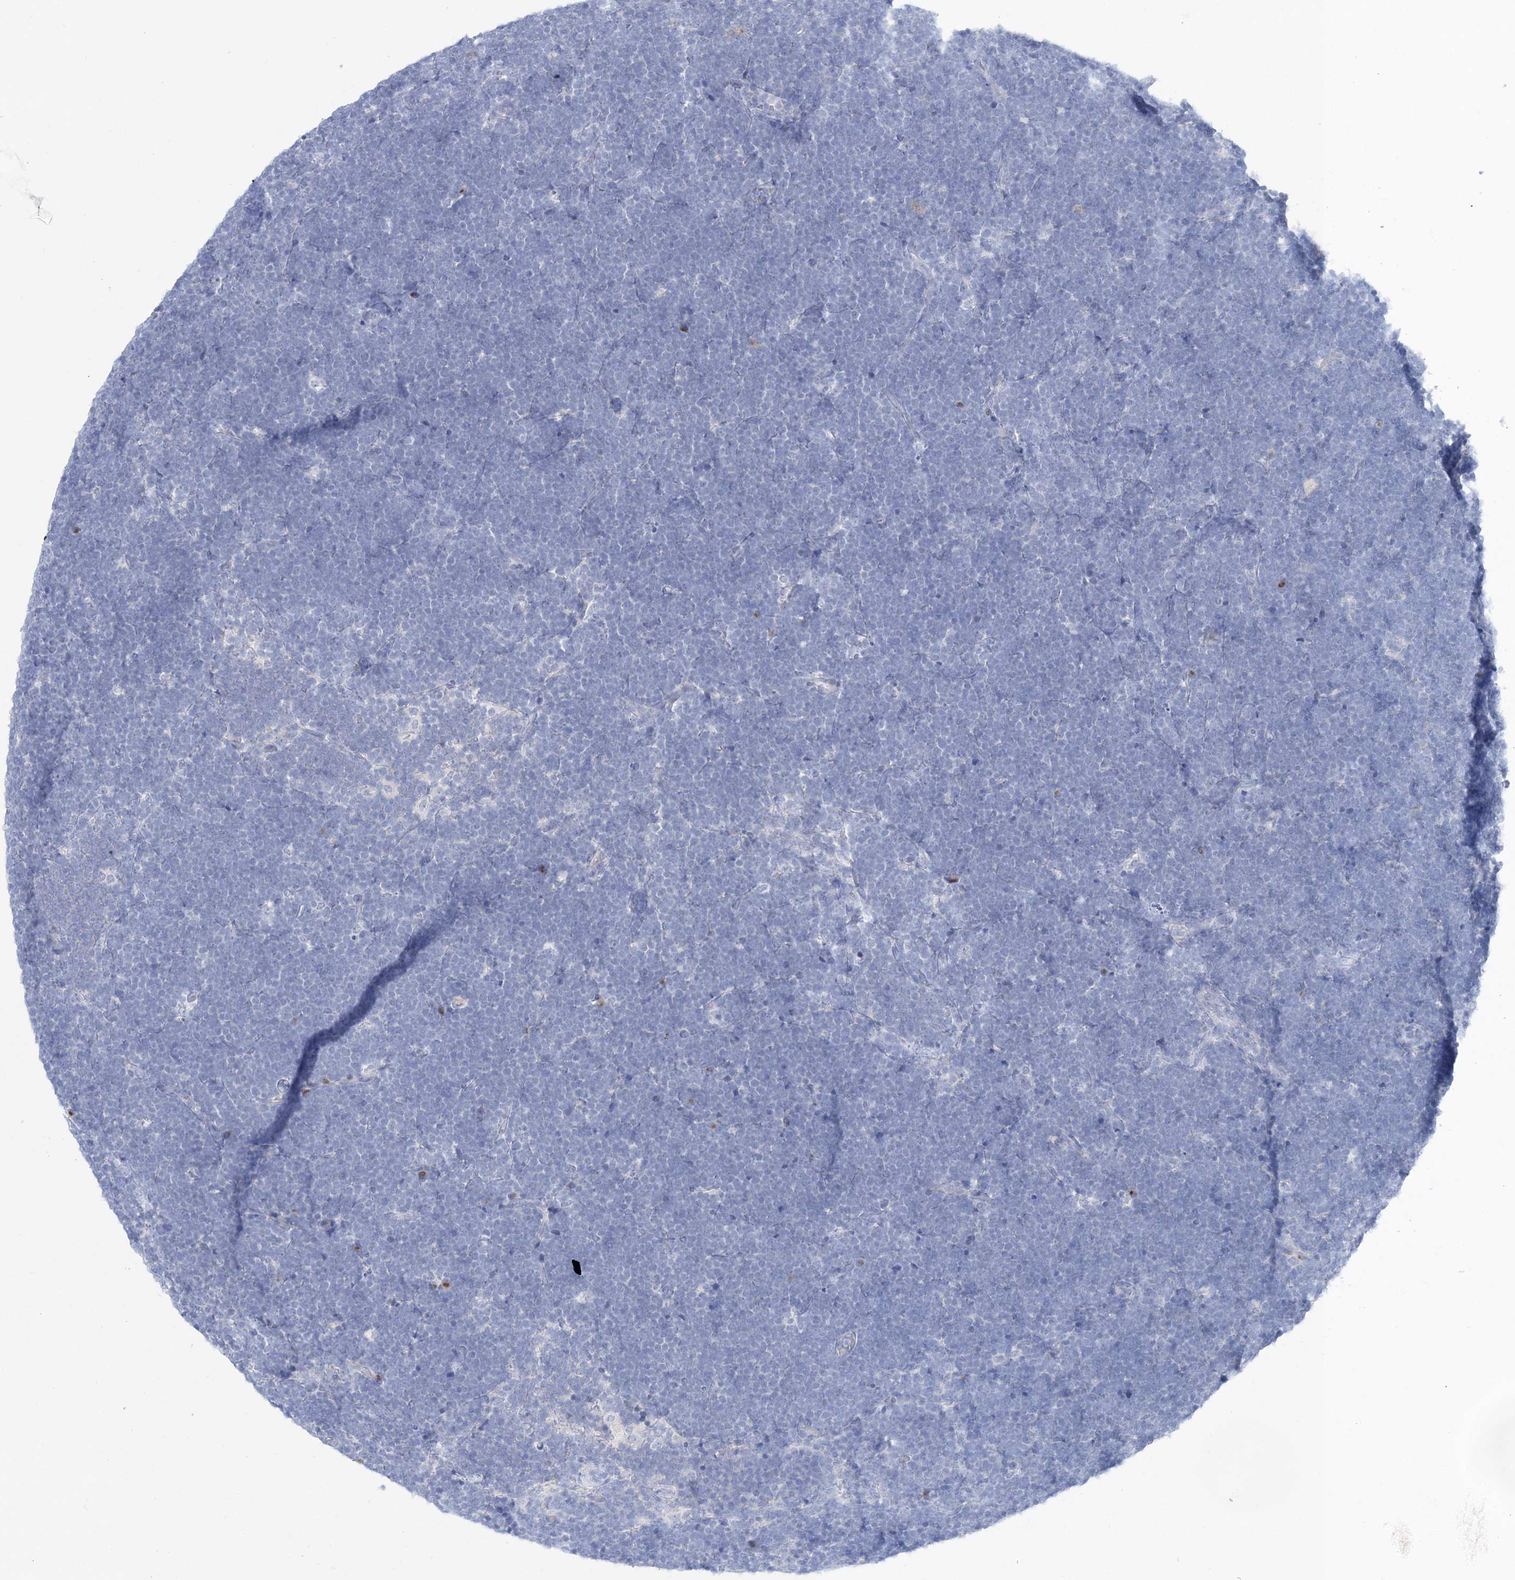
{"staining": {"intensity": "negative", "quantity": "none", "location": "none"}, "tissue": "lymphoma", "cell_type": "Tumor cells", "image_type": "cancer", "snomed": [{"axis": "morphology", "description": "Malignant lymphoma, non-Hodgkin's type, High grade"}, {"axis": "topography", "description": "Lymph node"}], "caption": "Tumor cells are negative for brown protein staining in lymphoma.", "gene": "SLC5A6", "patient": {"sex": "male", "age": 13}}